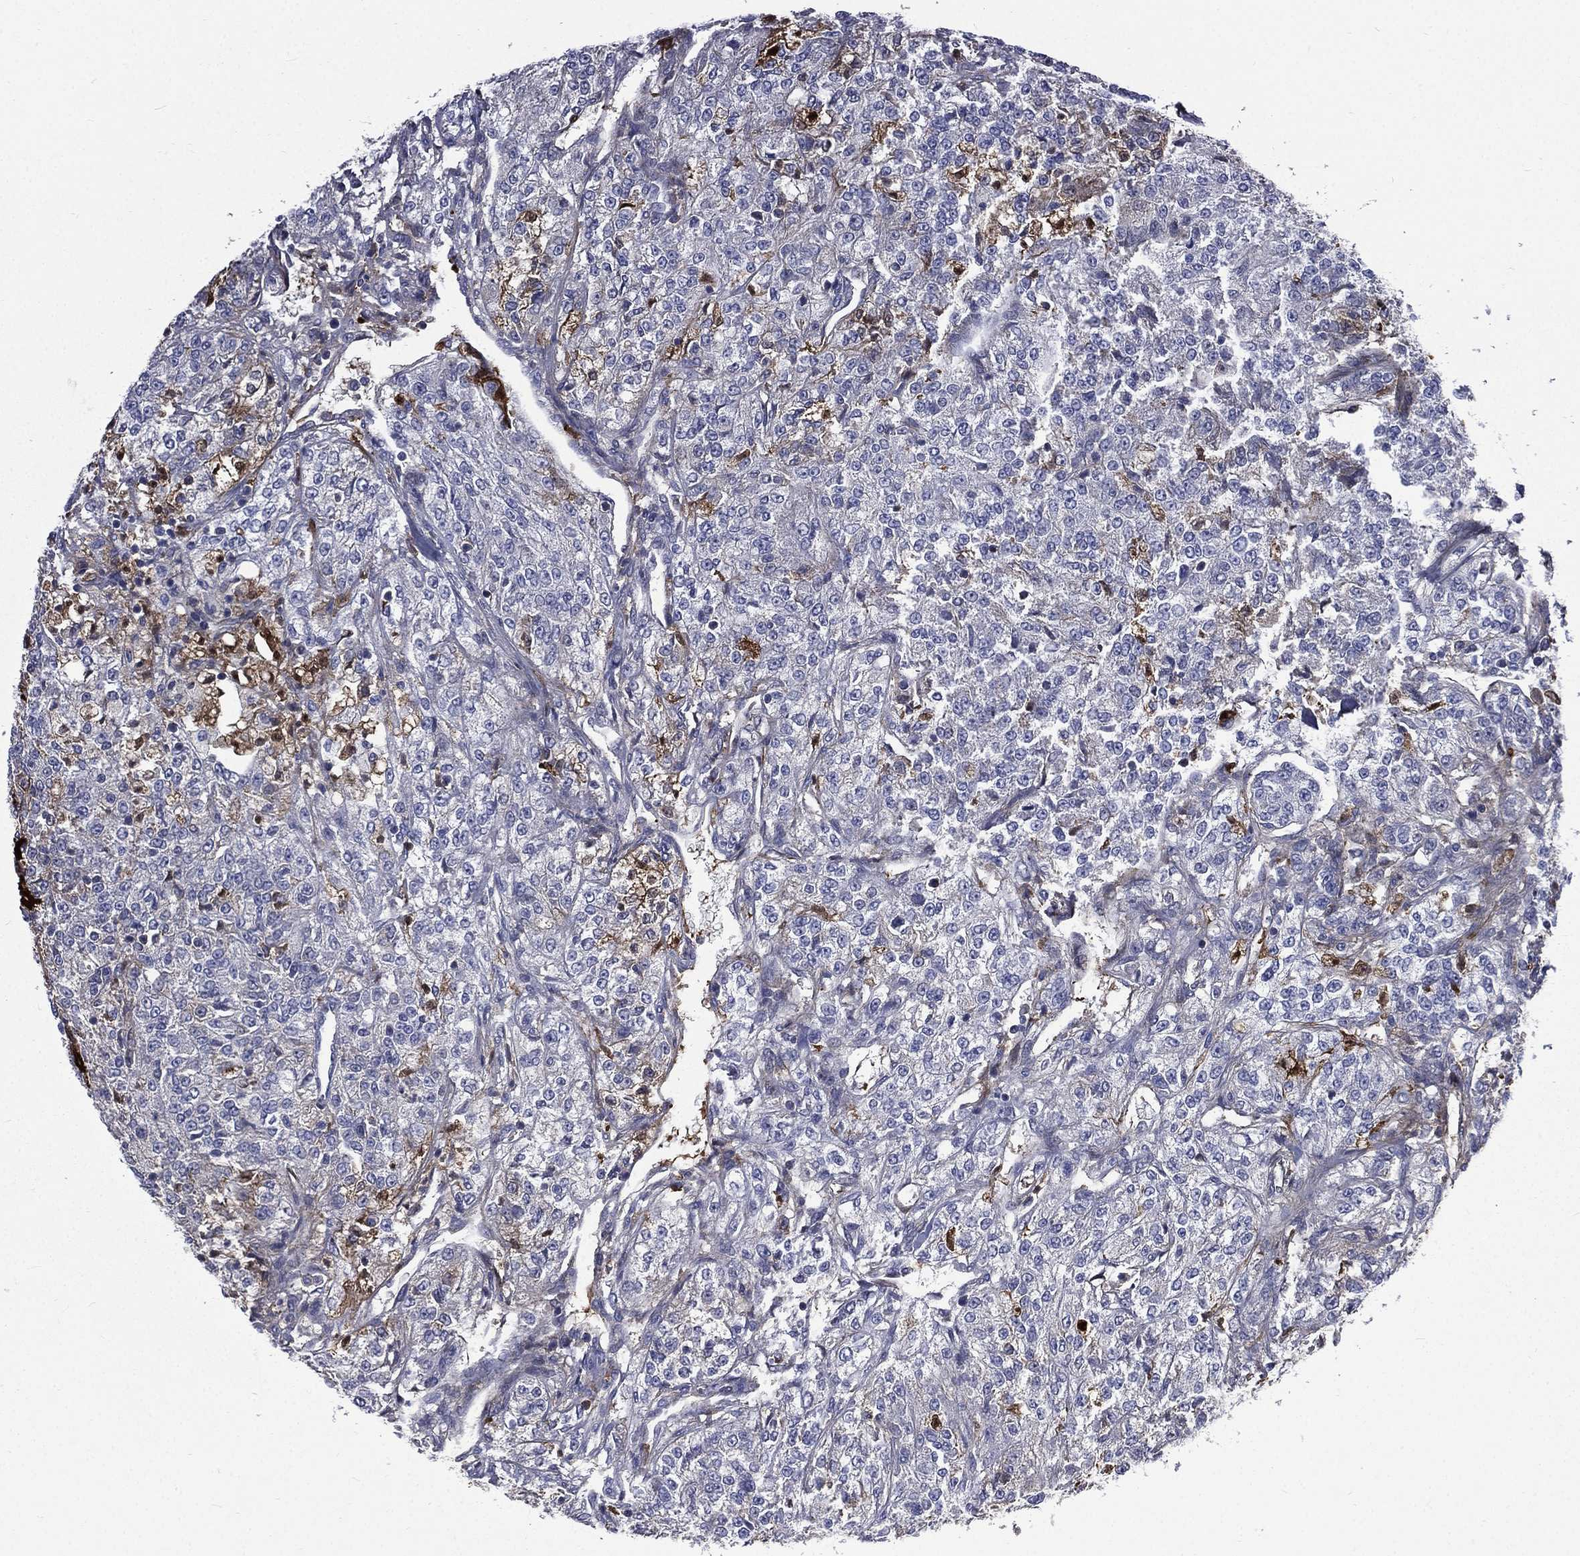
{"staining": {"intensity": "moderate", "quantity": "<25%", "location": "cytoplasmic/membranous"}, "tissue": "renal cancer", "cell_type": "Tumor cells", "image_type": "cancer", "snomed": [{"axis": "morphology", "description": "Adenocarcinoma, NOS"}, {"axis": "topography", "description": "Kidney"}], "caption": "This is a micrograph of immunohistochemistry (IHC) staining of renal cancer (adenocarcinoma), which shows moderate positivity in the cytoplasmic/membranous of tumor cells.", "gene": "FGG", "patient": {"sex": "female", "age": 63}}